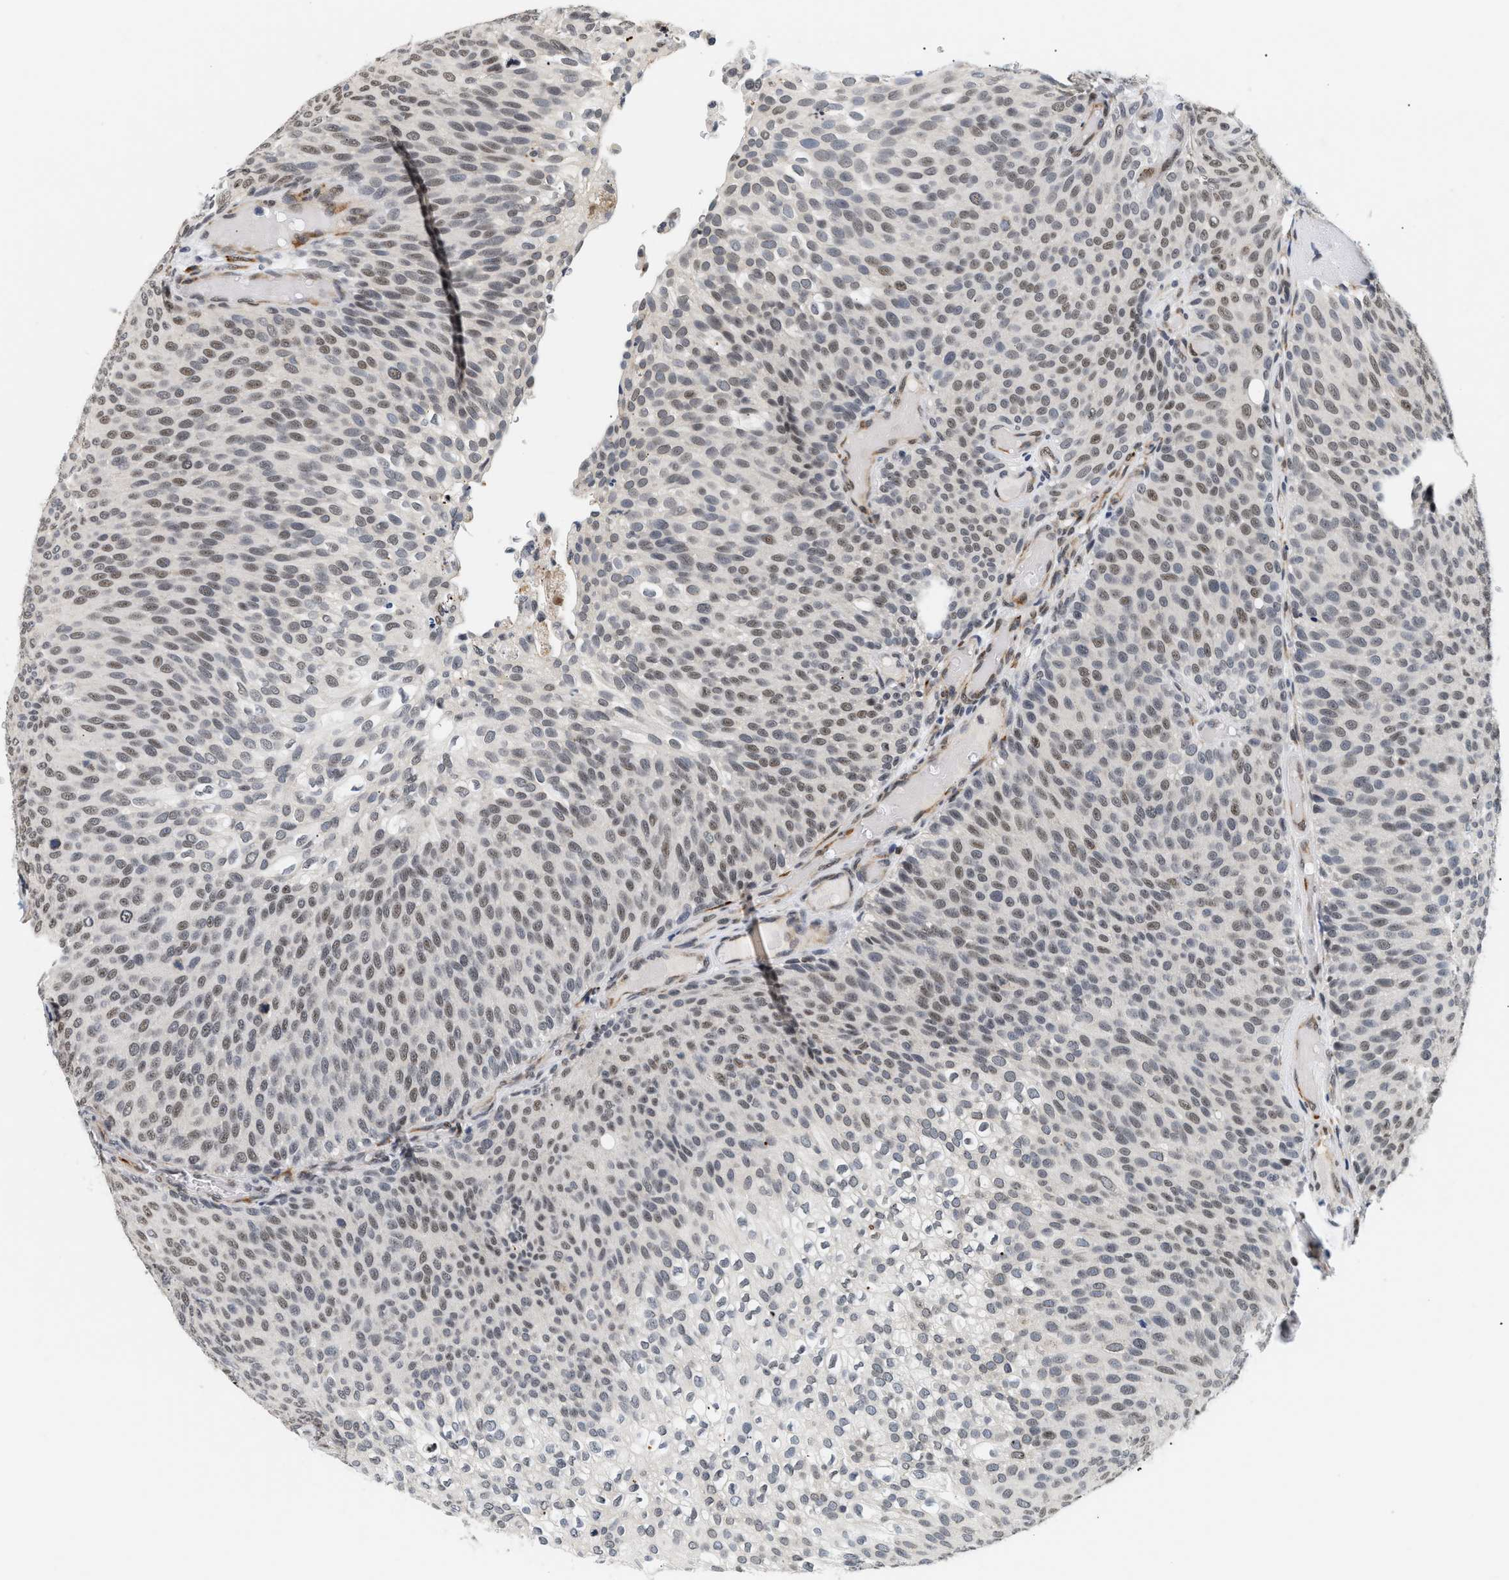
{"staining": {"intensity": "weak", "quantity": ">75%", "location": "nuclear"}, "tissue": "urothelial cancer", "cell_type": "Tumor cells", "image_type": "cancer", "snomed": [{"axis": "morphology", "description": "Urothelial carcinoma, Low grade"}, {"axis": "topography", "description": "Urinary bladder"}], "caption": "DAB immunohistochemical staining of urothelial carcinoma (low-grade) shows weak nuclear protein staining in approximately >75% of tumor cells.", "gene": "THOC1", "patient": {"sex": "male", "age": 78}}